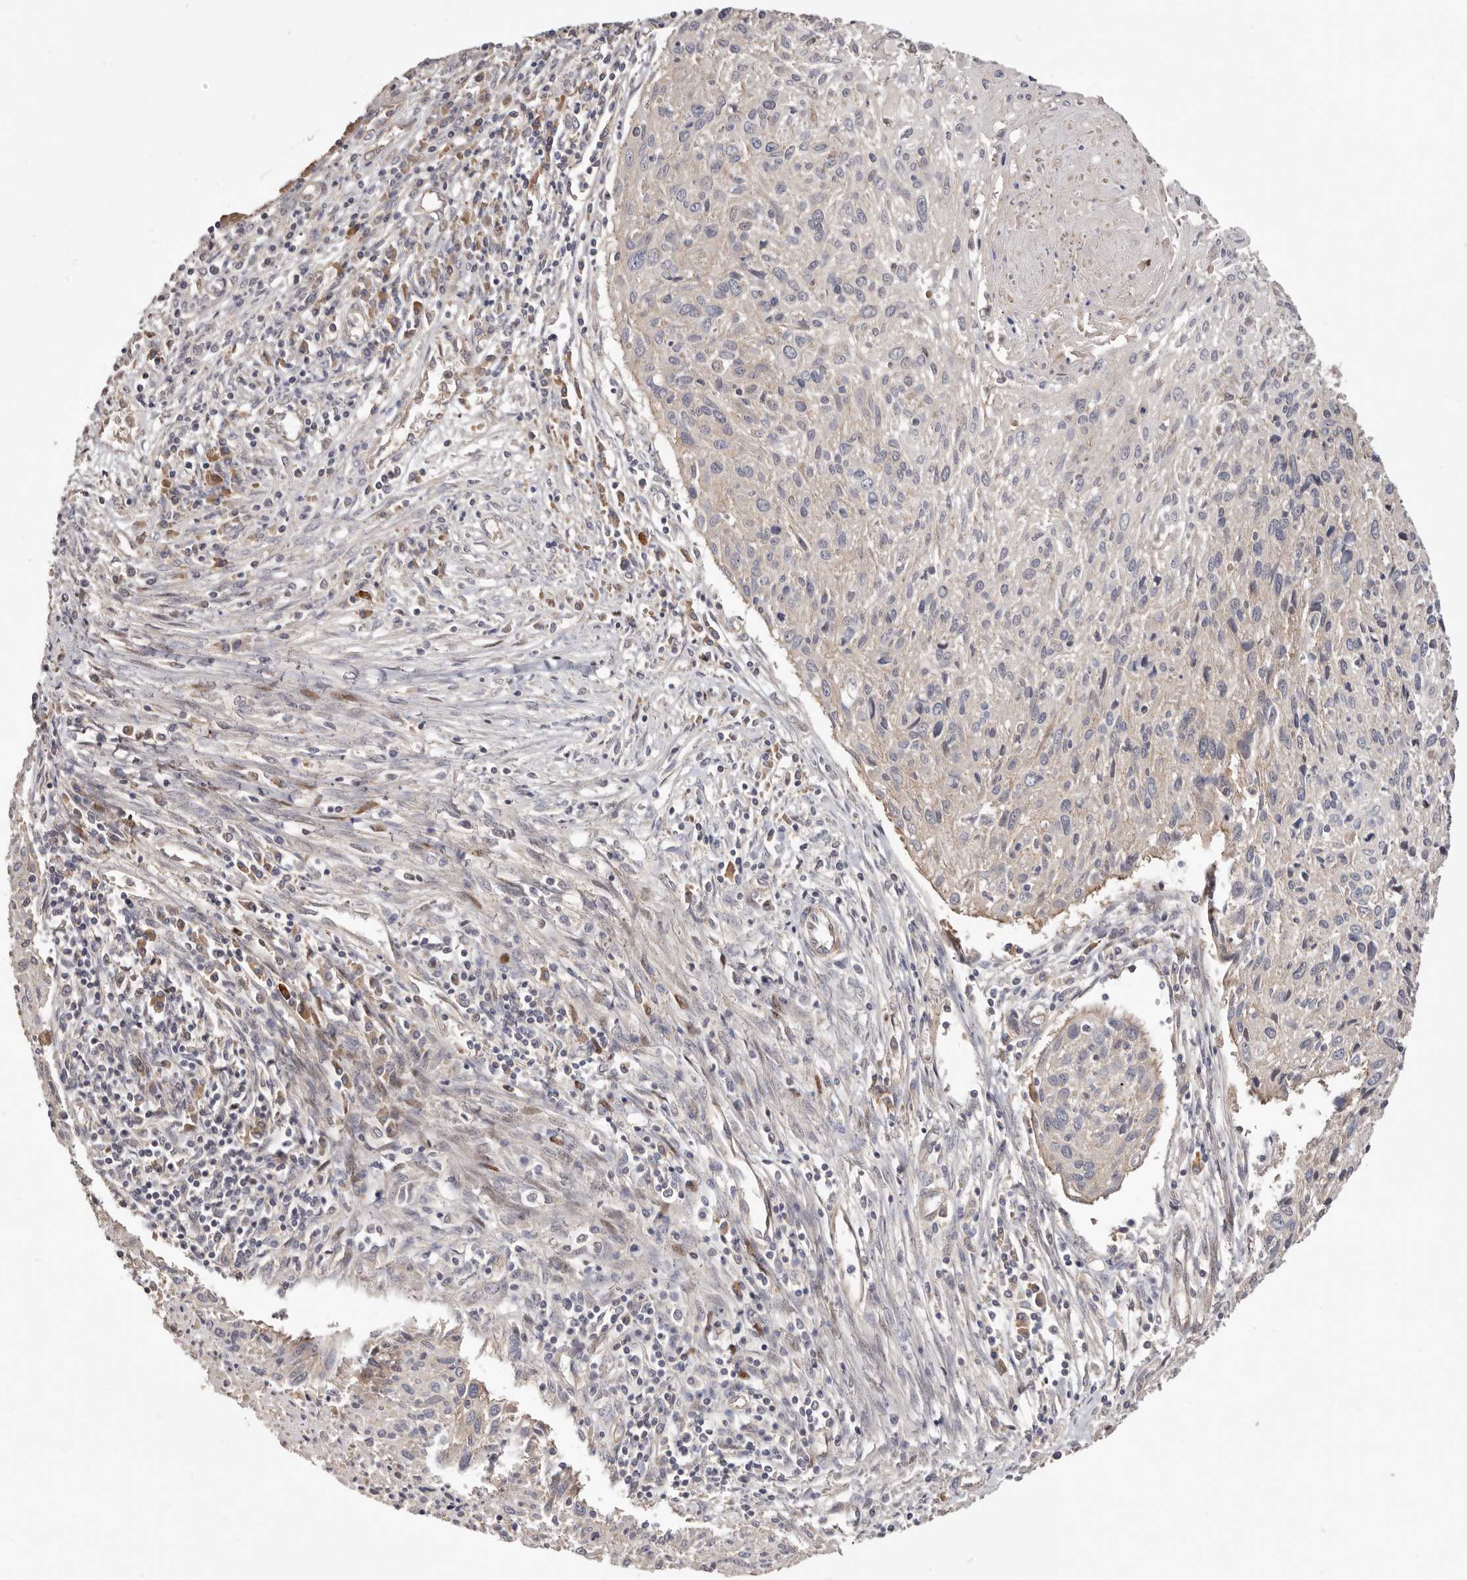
{"staining": {"intensity": "moderate", "quantity": "<25%", "location": "cytoplasmic/membranous"}, "tissue": "cervical cancer", "cell_type": "Tumor cells", "image_type": "cancer", "snomed": [{"axis": "morphology", "description": "Squamous cell carcinoma, NOS"}, {"axis": "topography", "description": "Cervix"}], "caption": "Brown immunohistochemical staining in human cervical squamous cell carcinoma shows moderate cytoplasmic/membranous positivity in about <25% of tumor cells.", "gene": "DOP1A", "patient": {"sex": "female", "age": 51}}